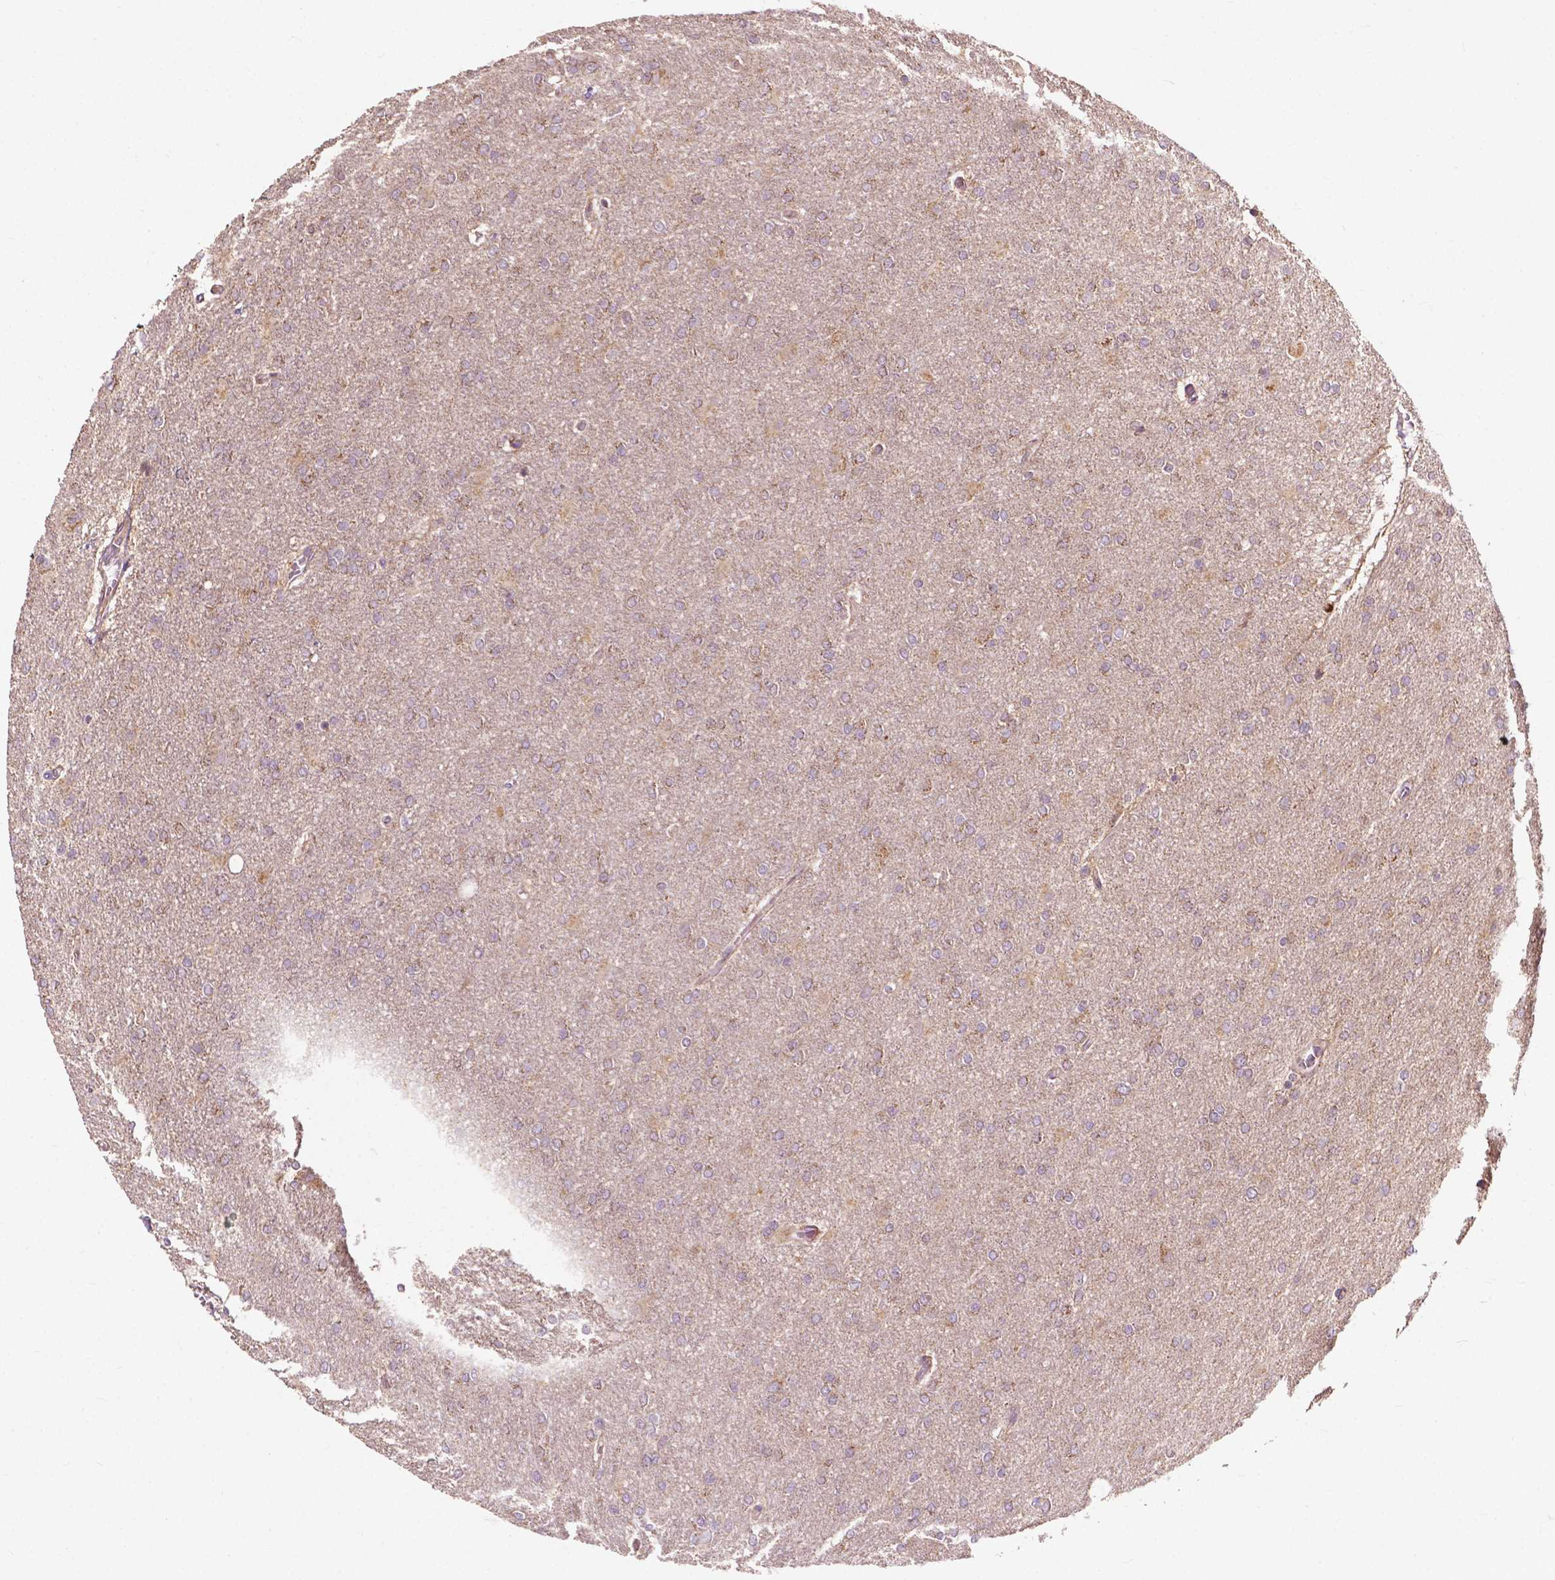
{"staining": {"intensity": "weak", "quantity": "25%-75%", "location": "cytoplasmic/membranous"}, "tissue": "glioma", "cell_type": "Tumor cells", "image_type": "cancer", "snomed": [{"axis": "morphology", "description": "Glioma, malignant, High grade"}, {"axis": "topography", "description": "Cerebral cortex"}], "caption": "Immunohistochemical staining of malignant high-grade glioma demonstrates low levels of weak cytoplasmic/membranous protein positivity in approximately 25%-75% of tumor cells. The protein of interest is shown in brown color, while the nuclei are stained blue.", "gene": "NDUFA10", "patient": {"sex": "male", "age": 70}}